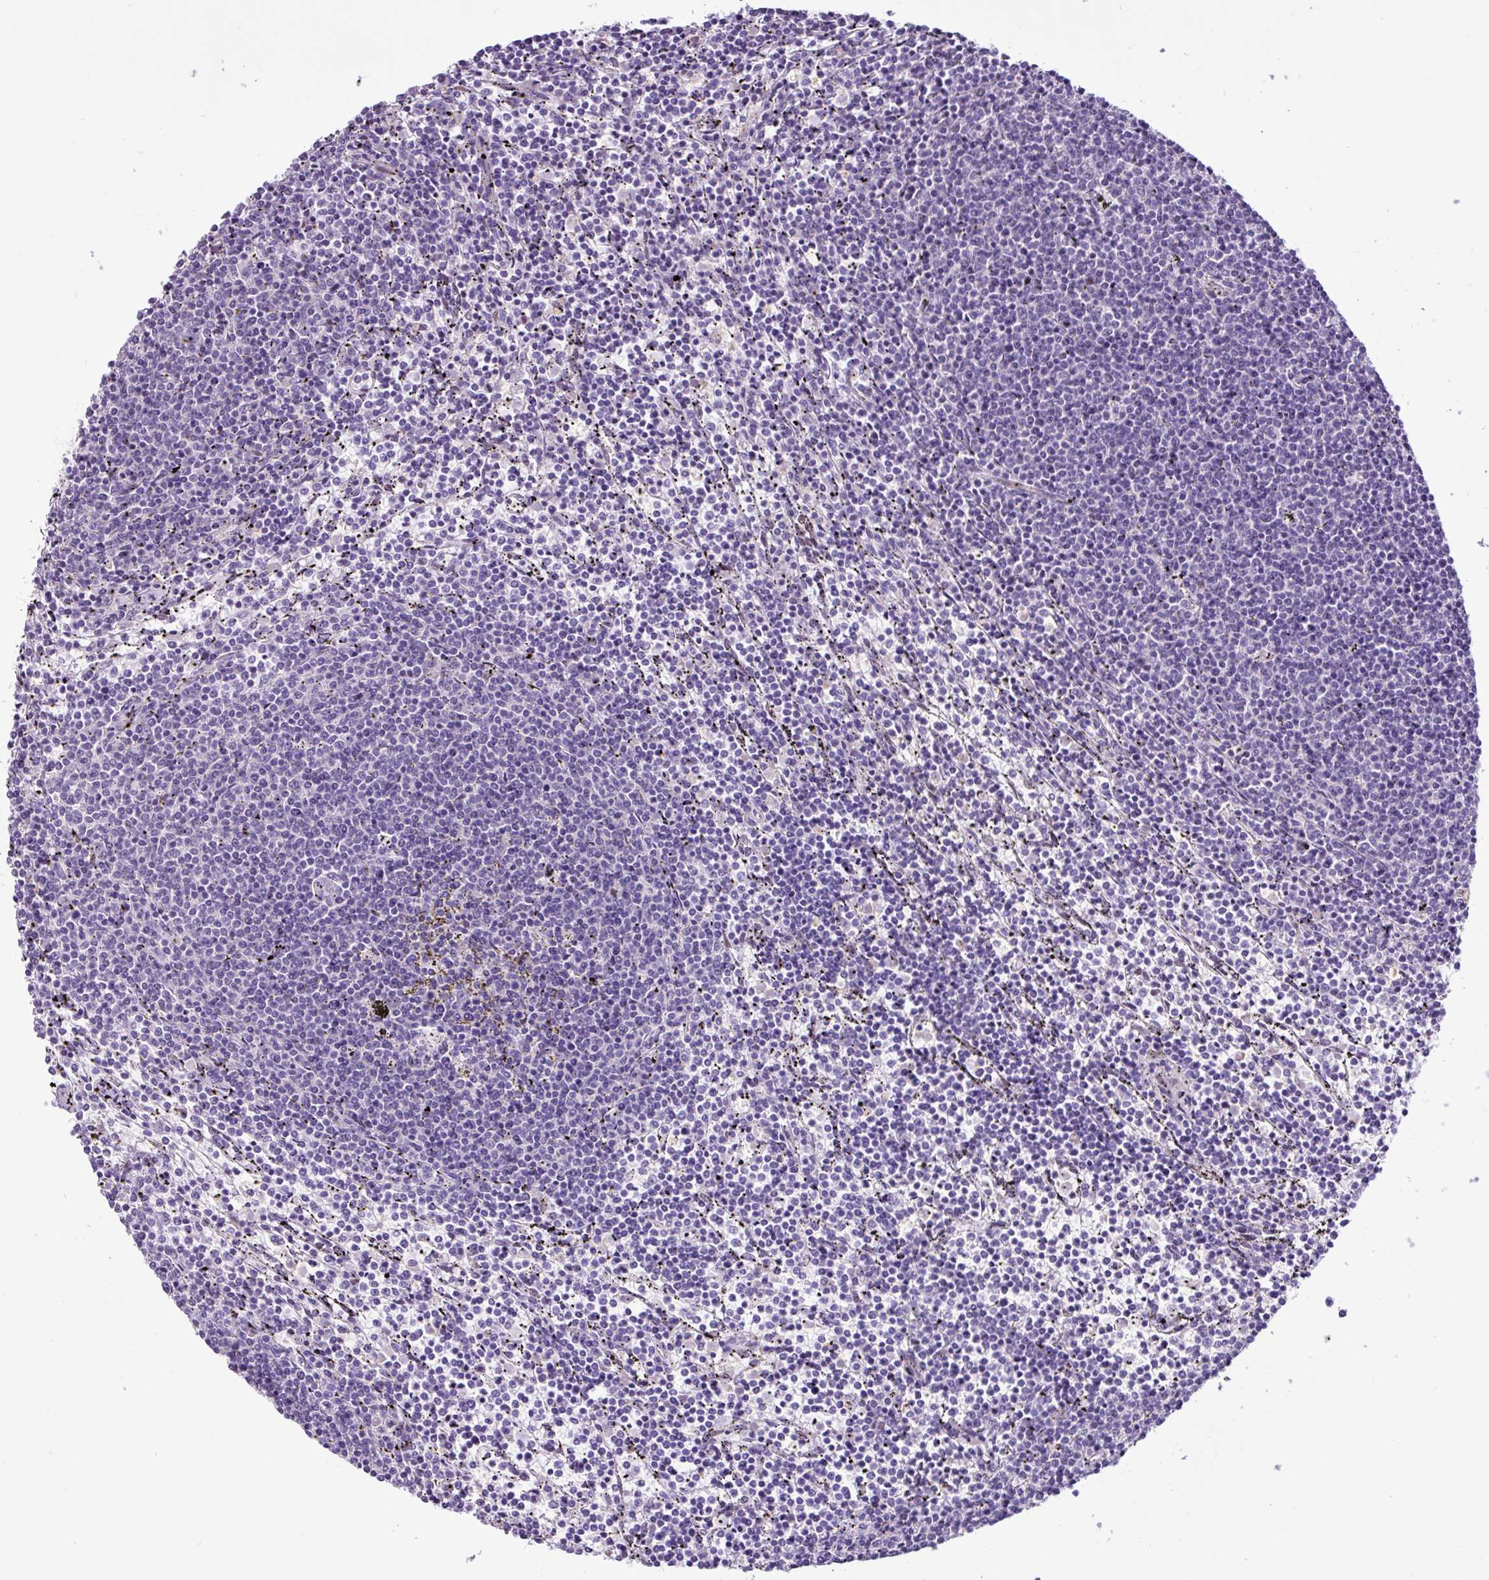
{"staining": {"intensity": "negative", "quantity": "none", "location": "none"}, "tissue": "lymphoma", "cell_type": "Tumor cells", "image_type": "cancer", "snomed": [{"axis": "morphology", "description": "Malignant lymphoma, non-Hodgkin's type, Low grade"}, {"axis": "topography", "description": "Spleen"}], "caption": "Low-grade malignant lymphoma, non-Hodgkin's type was stained to show a protein in brown. There is no significant staining in tumor cells.", "gene": "YLPM1", "patient": {"sex": "female", "age": 50}}